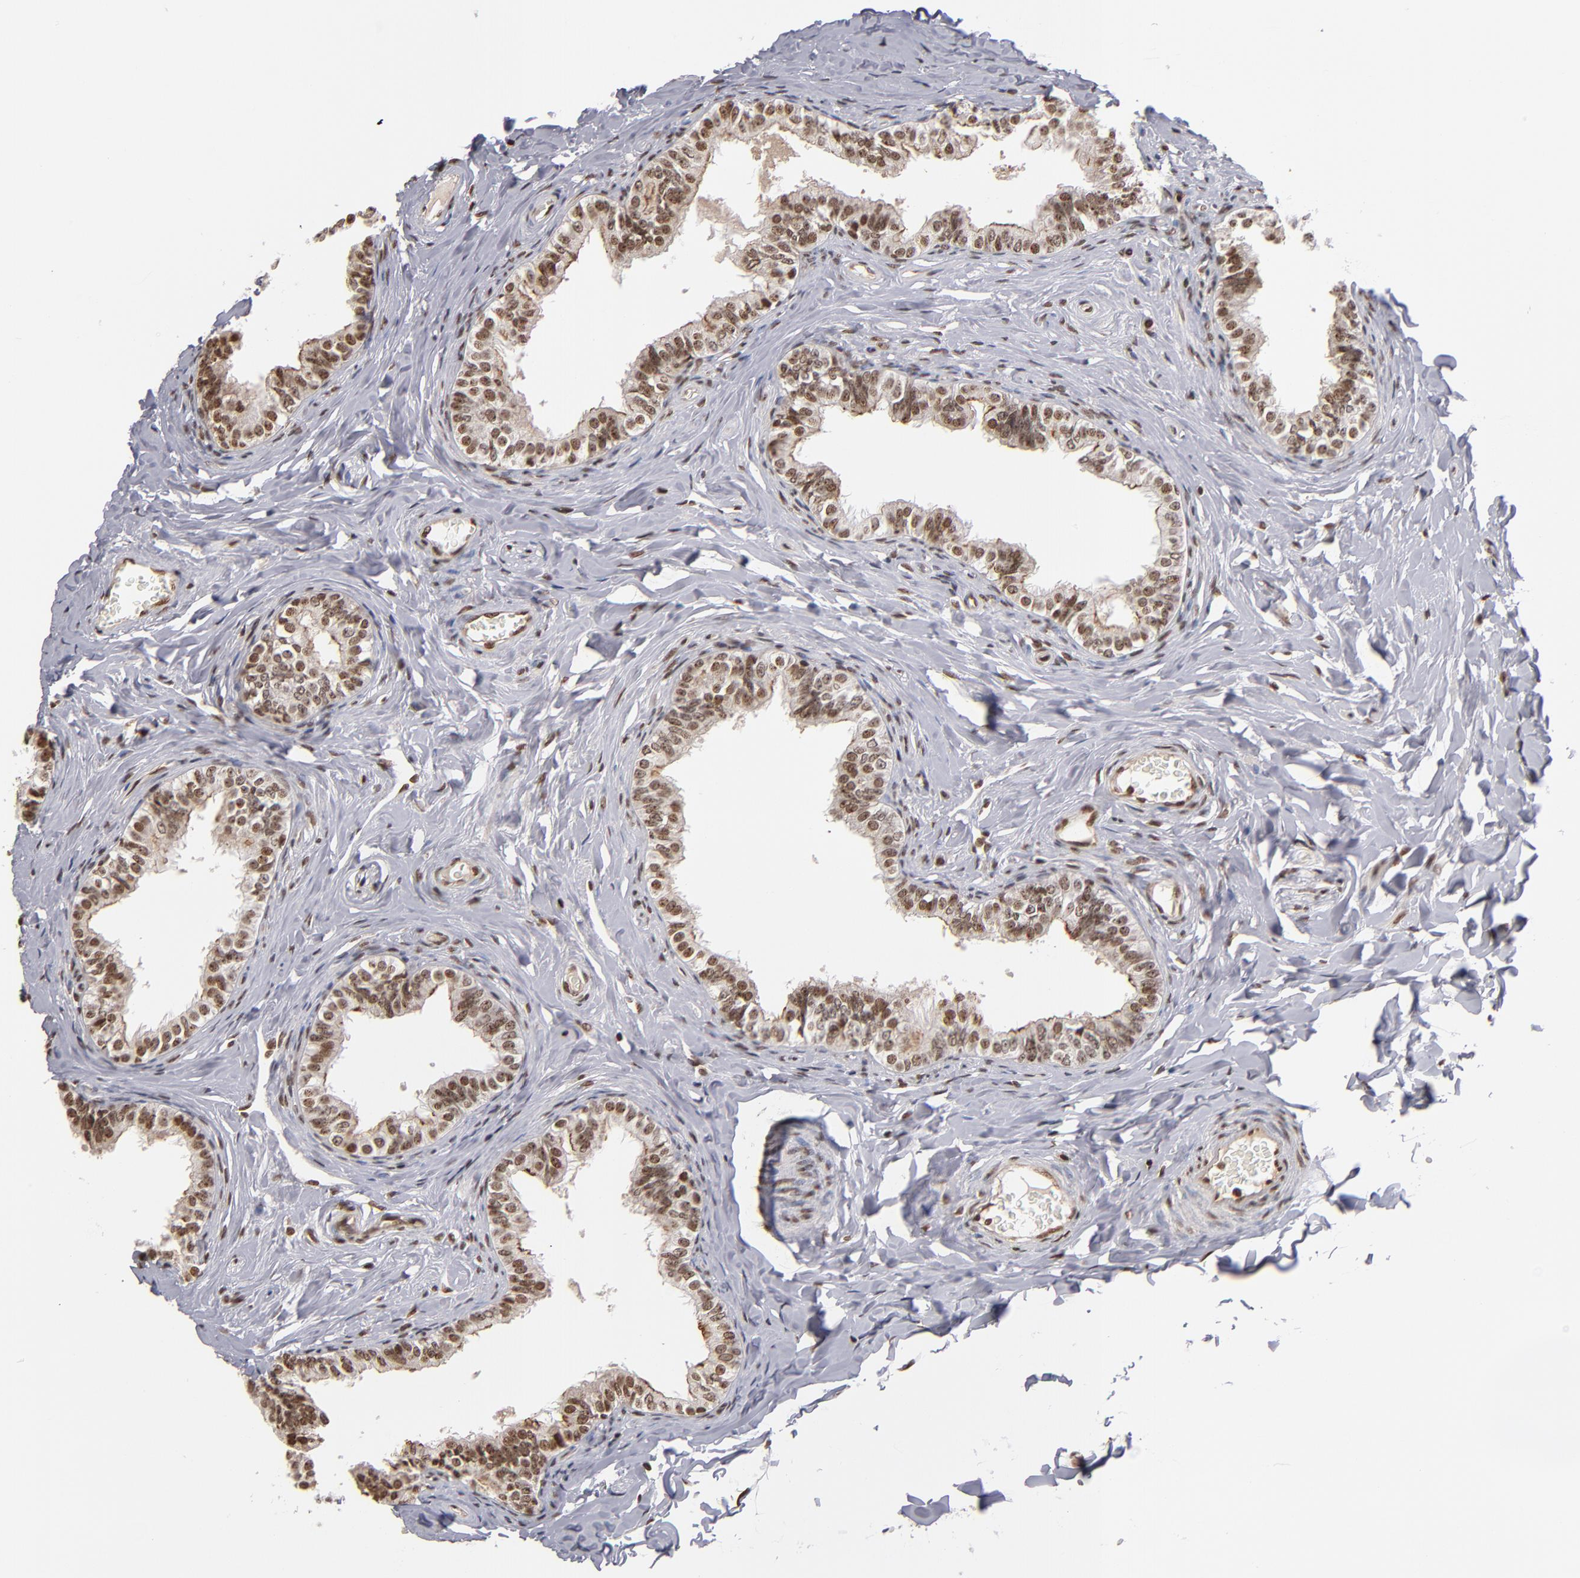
{"staining": {"intensity": "moderate", "quantity": ">75%", "location": "nuclear"}, "tissue": "epididymis", "cell_type": "Glandular cells", "image_type": "normal", "snomed": [{"axis": "morphology", "description": "Normal tissue, NOS"}, {"axis": "topography", "description": "Soft tissue"}, {"axis": "topography", "description": "Epididymis"}], "caption": "Protein expression analysis of unremarkable epididymis displays moderate nuclear positivity in approximately >75% of glandular cells. Ihc stains the protein of interest in brown and the nuclei are stained blue.", "gene": "ABL2", "patient": {"sex": "male", "age": 26}}